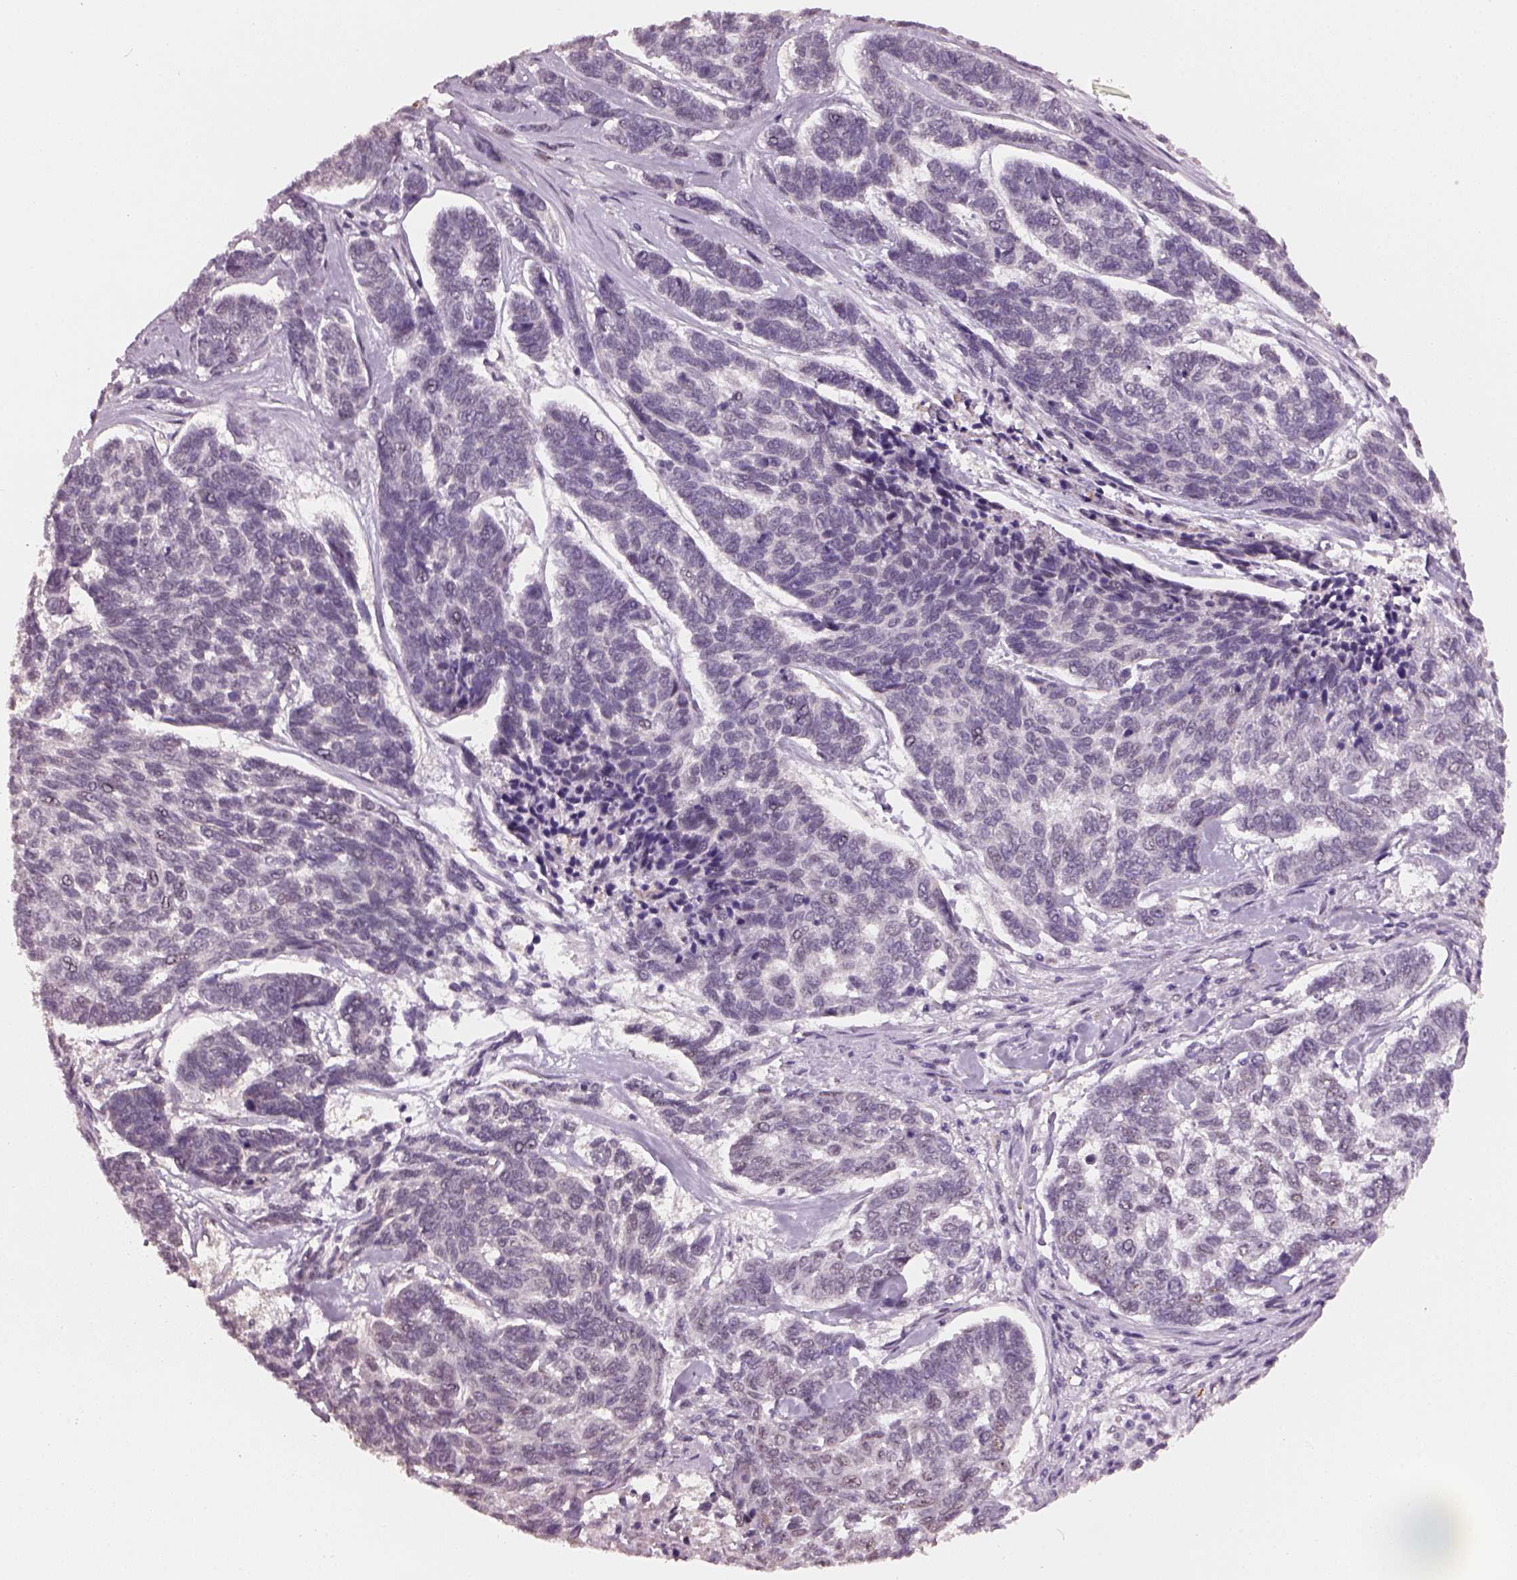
{"staining": {"intensity": "negative", "quantity": "none", "location": "none"}, "tissue": "skin cancer", "cell_type": "Tumor cells", "image_type": "cancer", "snomed": [{"axis": "morphology", "description": "Basal cell carcinoma"}, {"axis": "topography", "description": "Skin"}], "caption": "Tumor cells show no significant staining in skin basal cell carcinoma. (Immunohistochemistry (ihc), brightfield microscopy, high magnification).", "gene": "NAT8", "patient": {"sex": "female", "age": 65}}